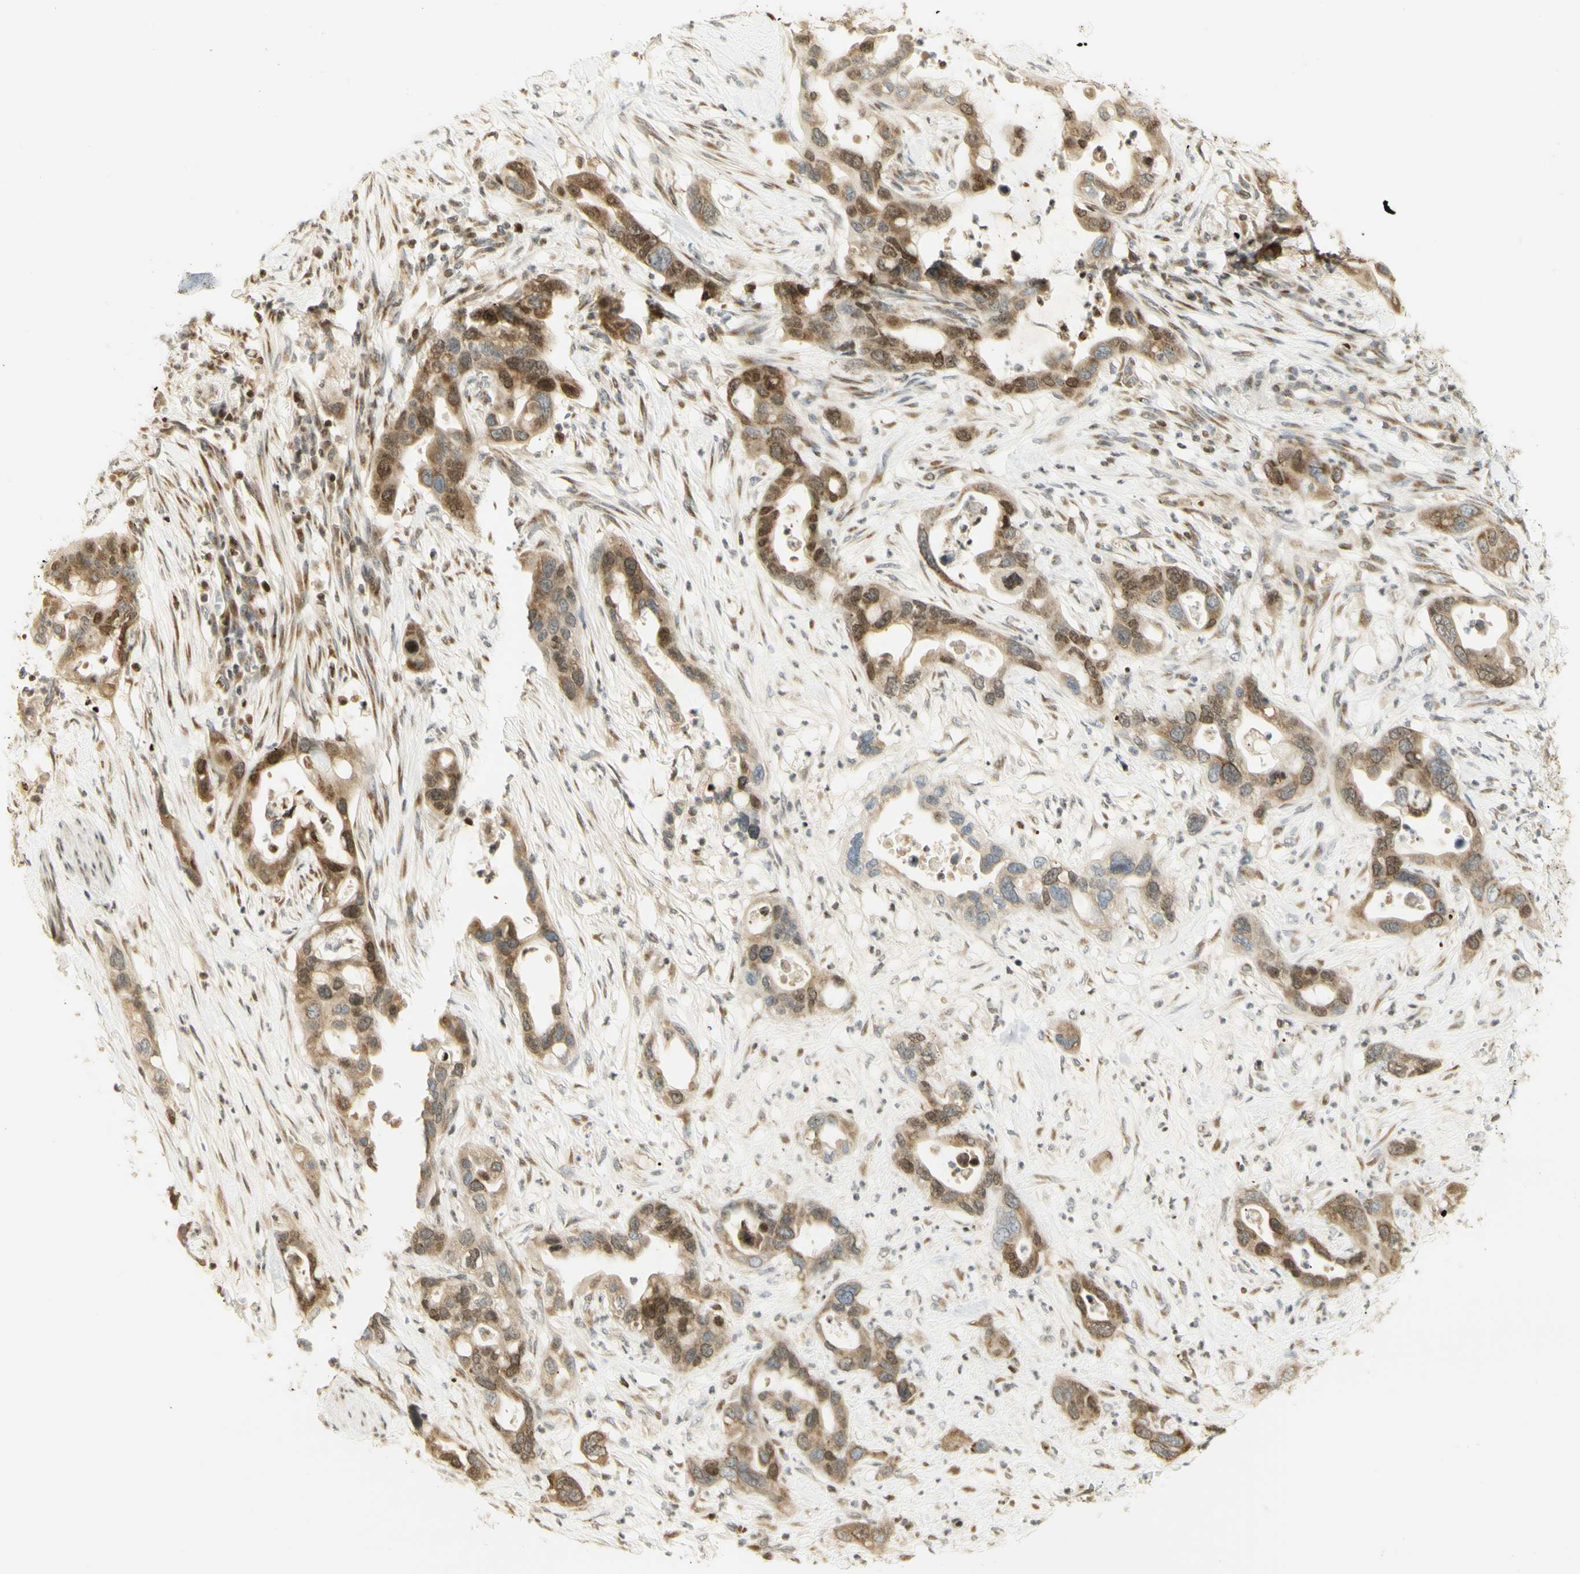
{"staining": {"intensity": "moderate", "quantity": ">75%", "location": "cytoplasmic/membranous,nuclear"}, "tissue": "pancreatic cancer", "cell_type": "Tumor cells", "image_type": "cancer", "snomed": [{"axis": "morphology", "description": "Adenocarcinoma, NOS"}, {"axis": "topography", "description": "Pancreas"}], "caption": "A medium amount of moderate cytoplasmic/membranous and nuclear expression is present in approximately >75% of tumor cells in pancreatic cancer (adenocarcinoma) tissue.", "gene": "KIF11", "patient": {"sex": "female", "age": 71}}